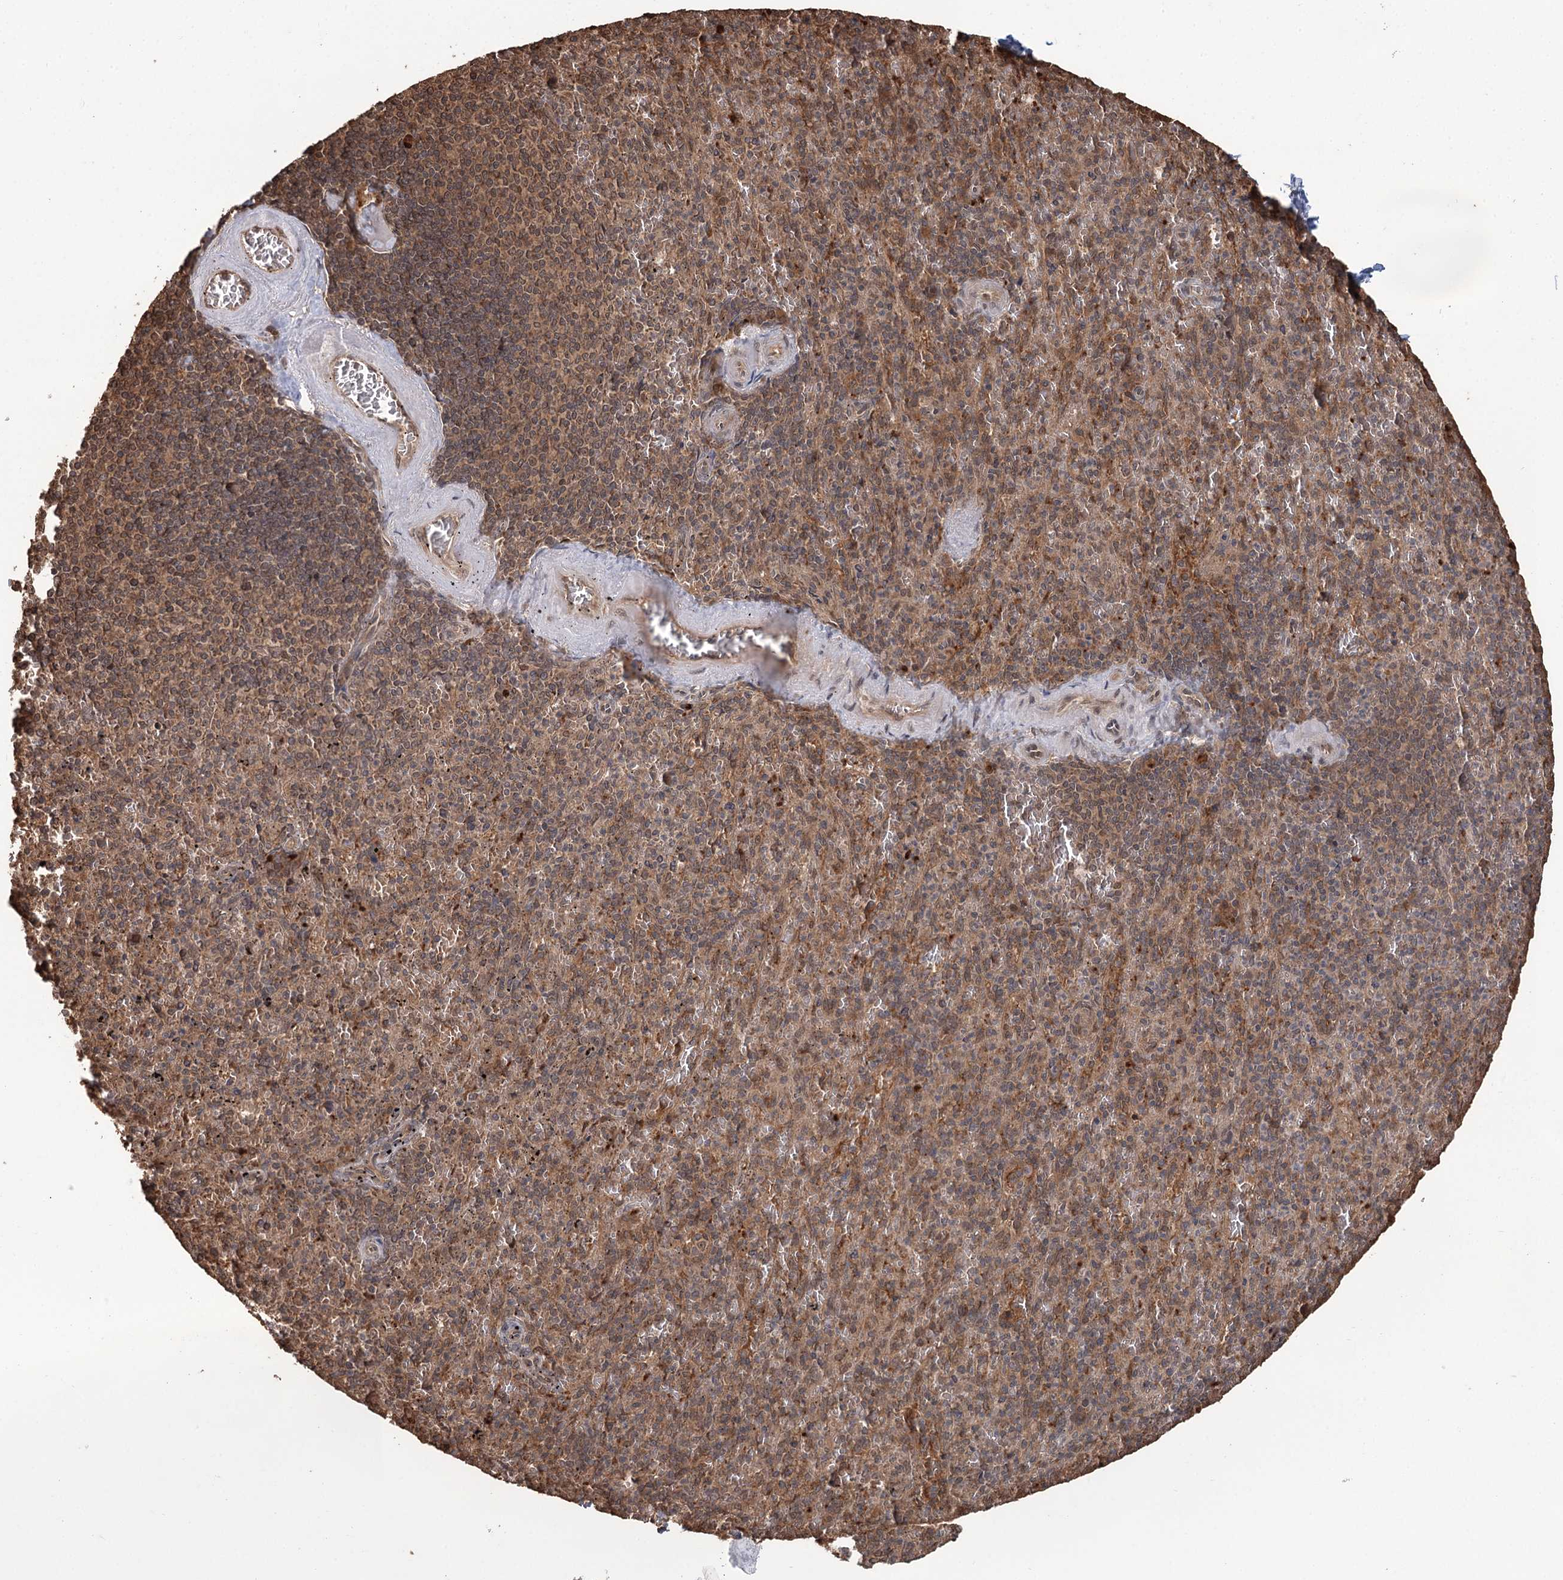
{"staining": {"intensity": "moderate", "quantity": "25%-75%", "location": "cytoplasmic/membranous"}, "tissue": "spleen", "cell_type": "Cells in red pulp", "image_type": "normal", "snomed": [{"axis": "morphology", "description": "Normal tissue, NOS"}, {"axis": "topography", "description": "Spleen"}], "caption": "Human spleen stained with a brown dye shows moderate cytoplasmic/membranous positive staining in about 25%-75% of cells in red pulp.", "gene": "N6AMT1", "patient": {"sex": "male", "age": 82}}